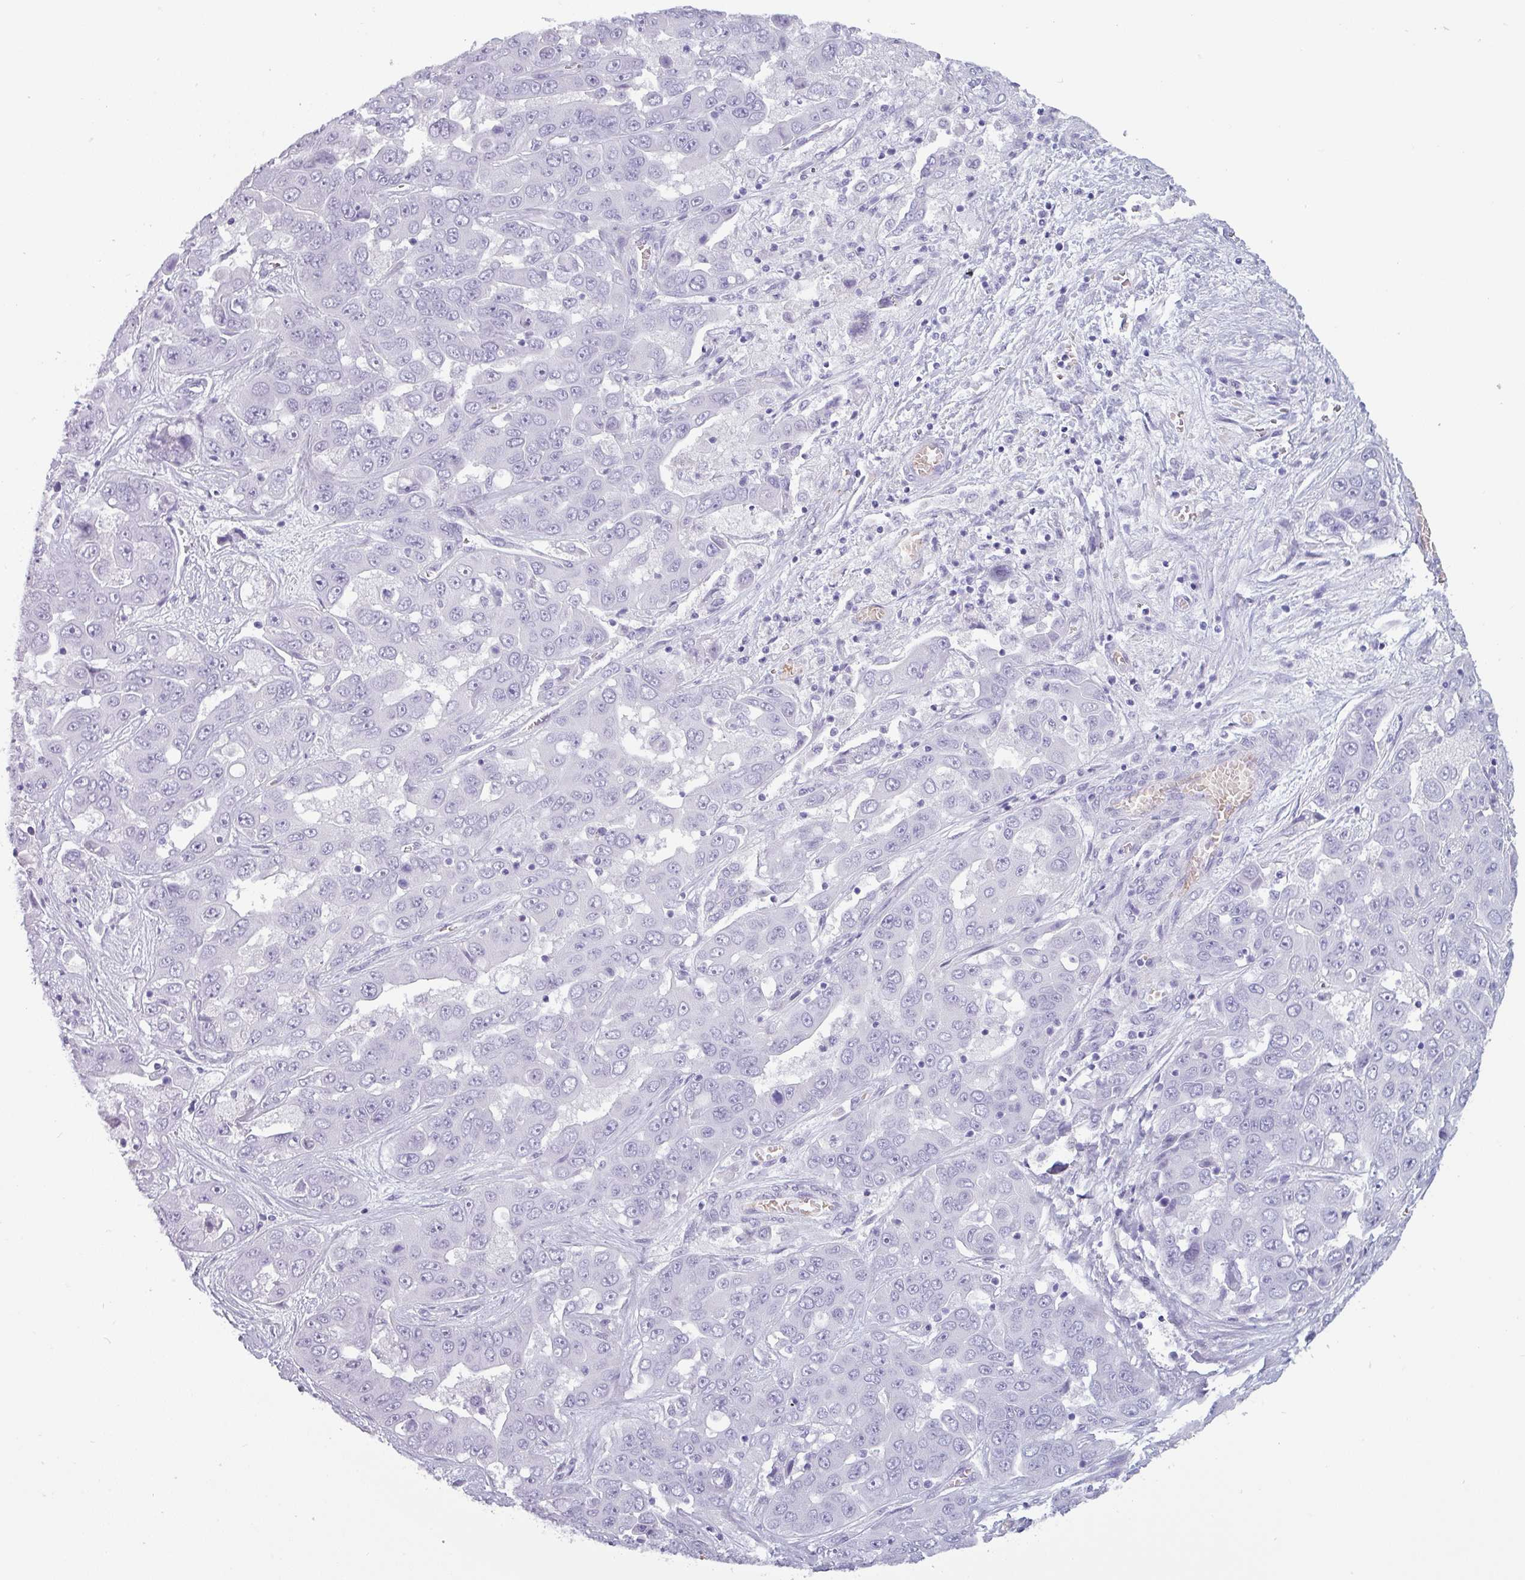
{"staining": {"intensity": "negative", "quantity": "none", "location": "none"}, "tissue": "liver cancer", "cell_type": "Tumor cells", "image_type": "cancer", "snomed": [{"axis": "morphology", "description": "Cholangiocarcinoma"}, {"axis": "topography", "description": "Liver"}], "caption": "The photomicrograph exhibits no staining of tumor cells in cholangiocarcinoma (liver). (DAB (3,3'-diaminobenzidine) immunohistochemistry (IHC) with hematoxylin counter stain).", "gene": "CRYBB2", "patient": {"sex": "female", "age": 52}}